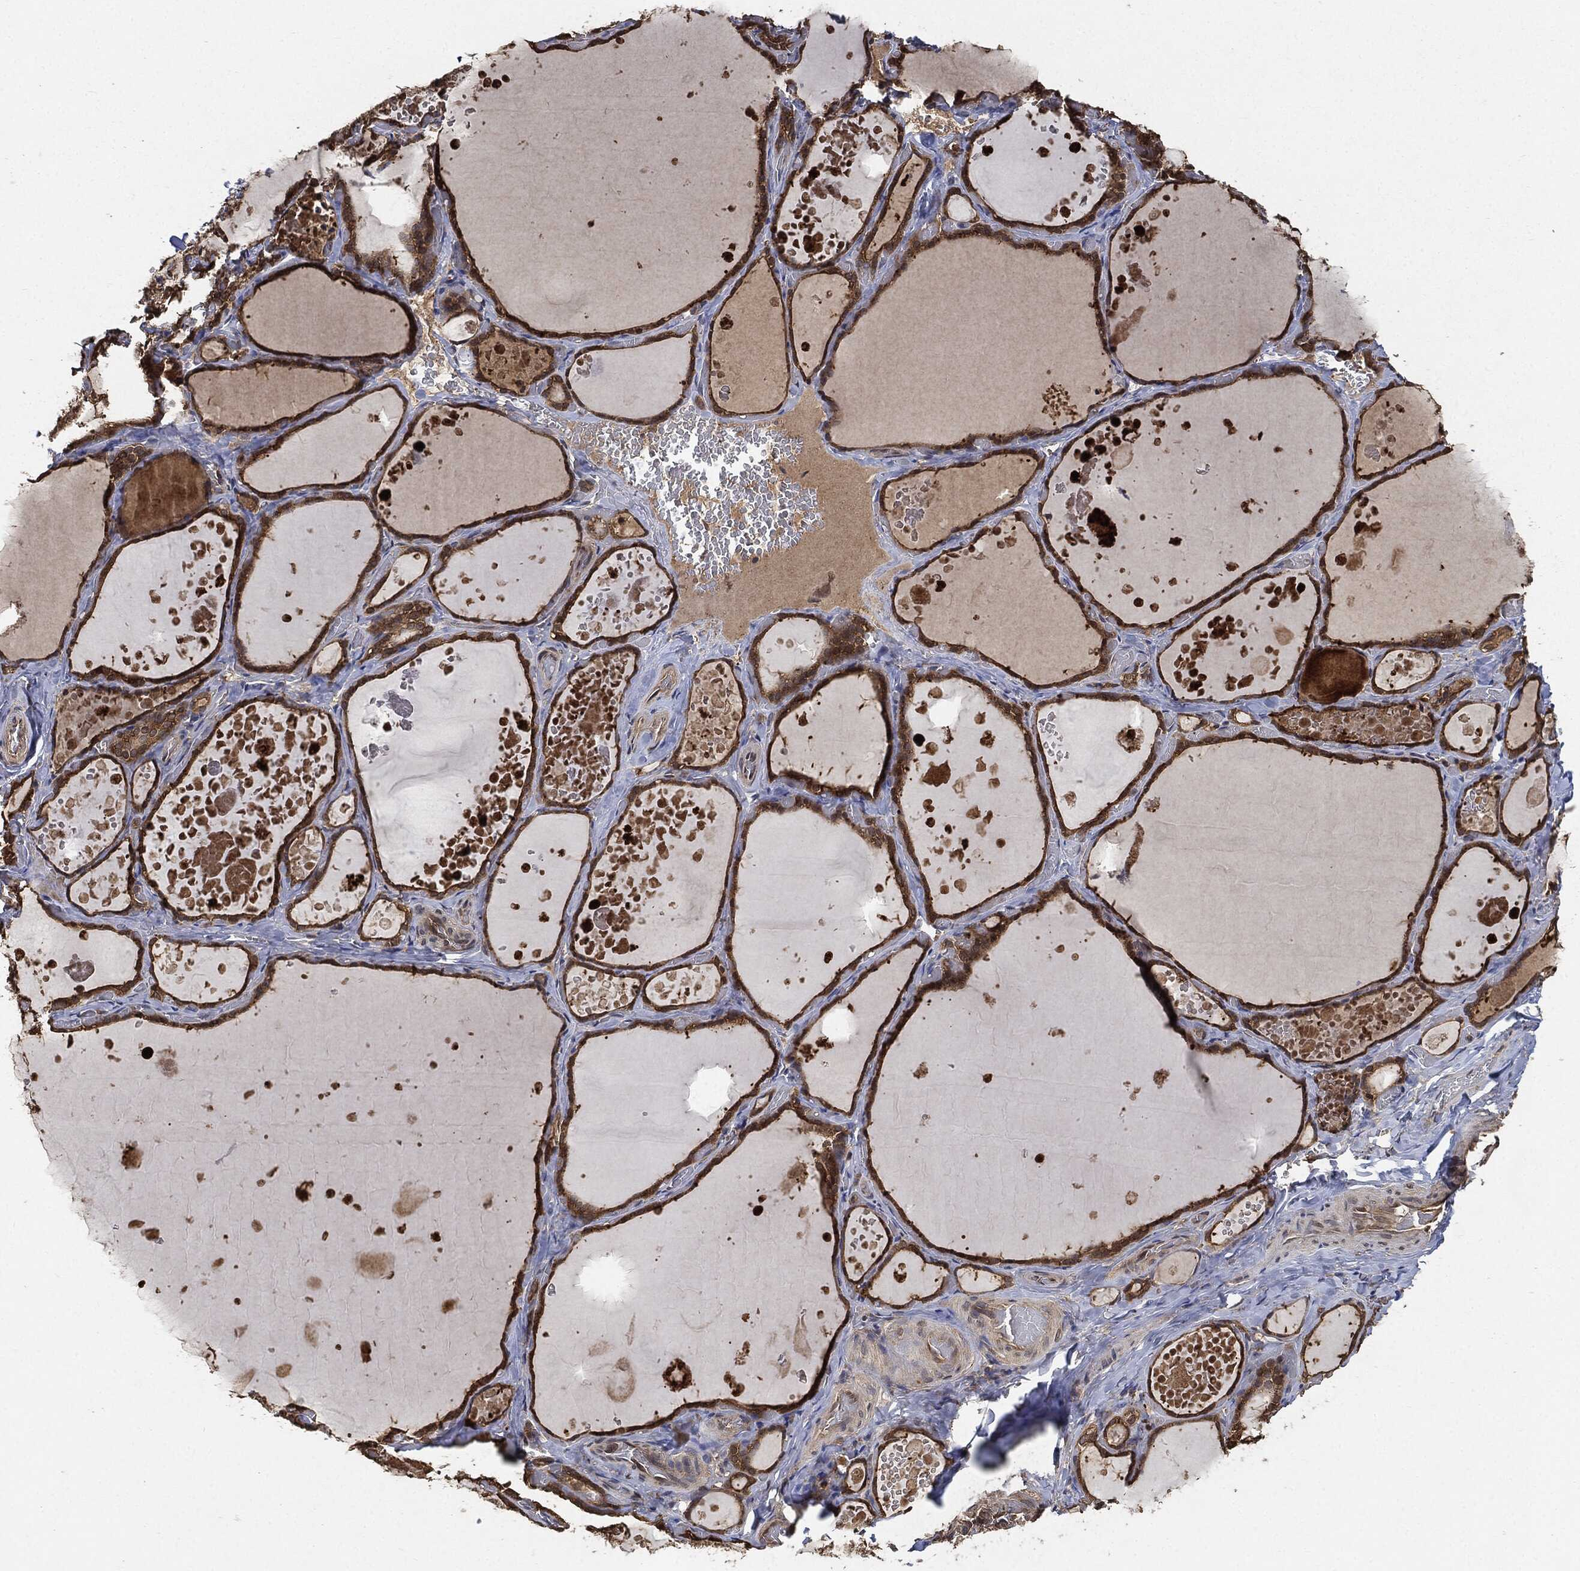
{"staining": {"intensity": "moderate", "quantity": ">75%", "location": "cytoplasmic/membranous"}, "tissue": "thyroid gland", "cell_type": "Glandular cells", "image_type": "normal", "snomed": [{"axis": "morphology", "description": "Normal tissue, NOS"}, {"axis": "topography", "description": "Thyroid gland"}], "caption": "Moderate cytoplasmic/membranous protein expression is seen in approximately >75% of glandular cells in thyroid gland.", "gene": "BRAF", "patient": {"sex": "female", "age": 56}}